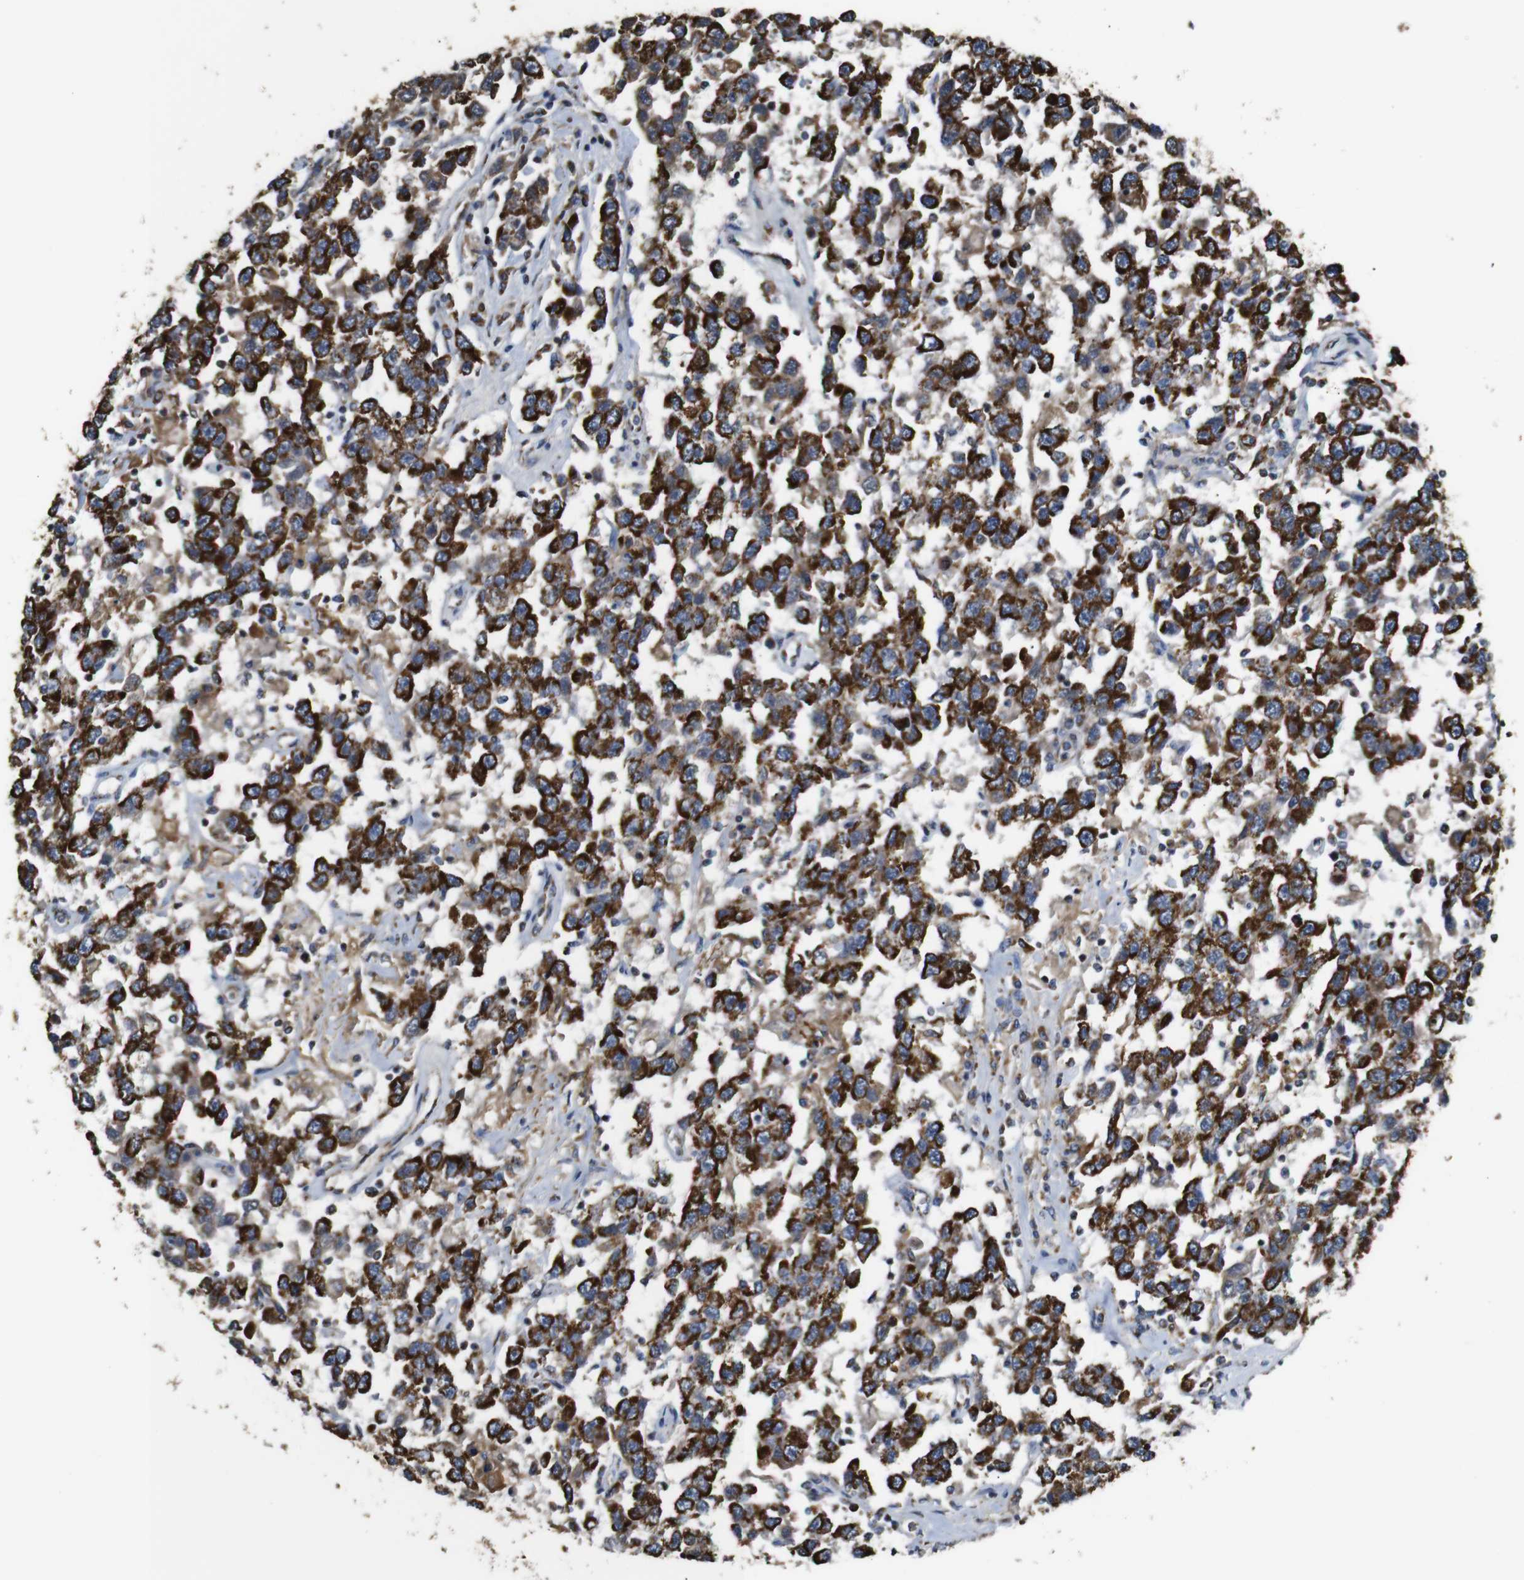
{"staining": {"intensity": "strong", "quantity": ">75%", "location": "cytoplasmic/membranous"}, "tissue": "testis cancer", "cell_type": "Tumor cells", "image_type": "cancer", "snomed": [{"axis": "morphology", "description": "Seminoma, NOS"}, {"axis": "topography", "description": "Testis"}], "caption": "DAB immunohistochemical staining of human seminoma (testis) reveals strong cytoplasmic/membranous protein positivity in about >75% of tumor cells.", "gene": "NR3C2", "patient": {"sex": "male", "age": 41}}